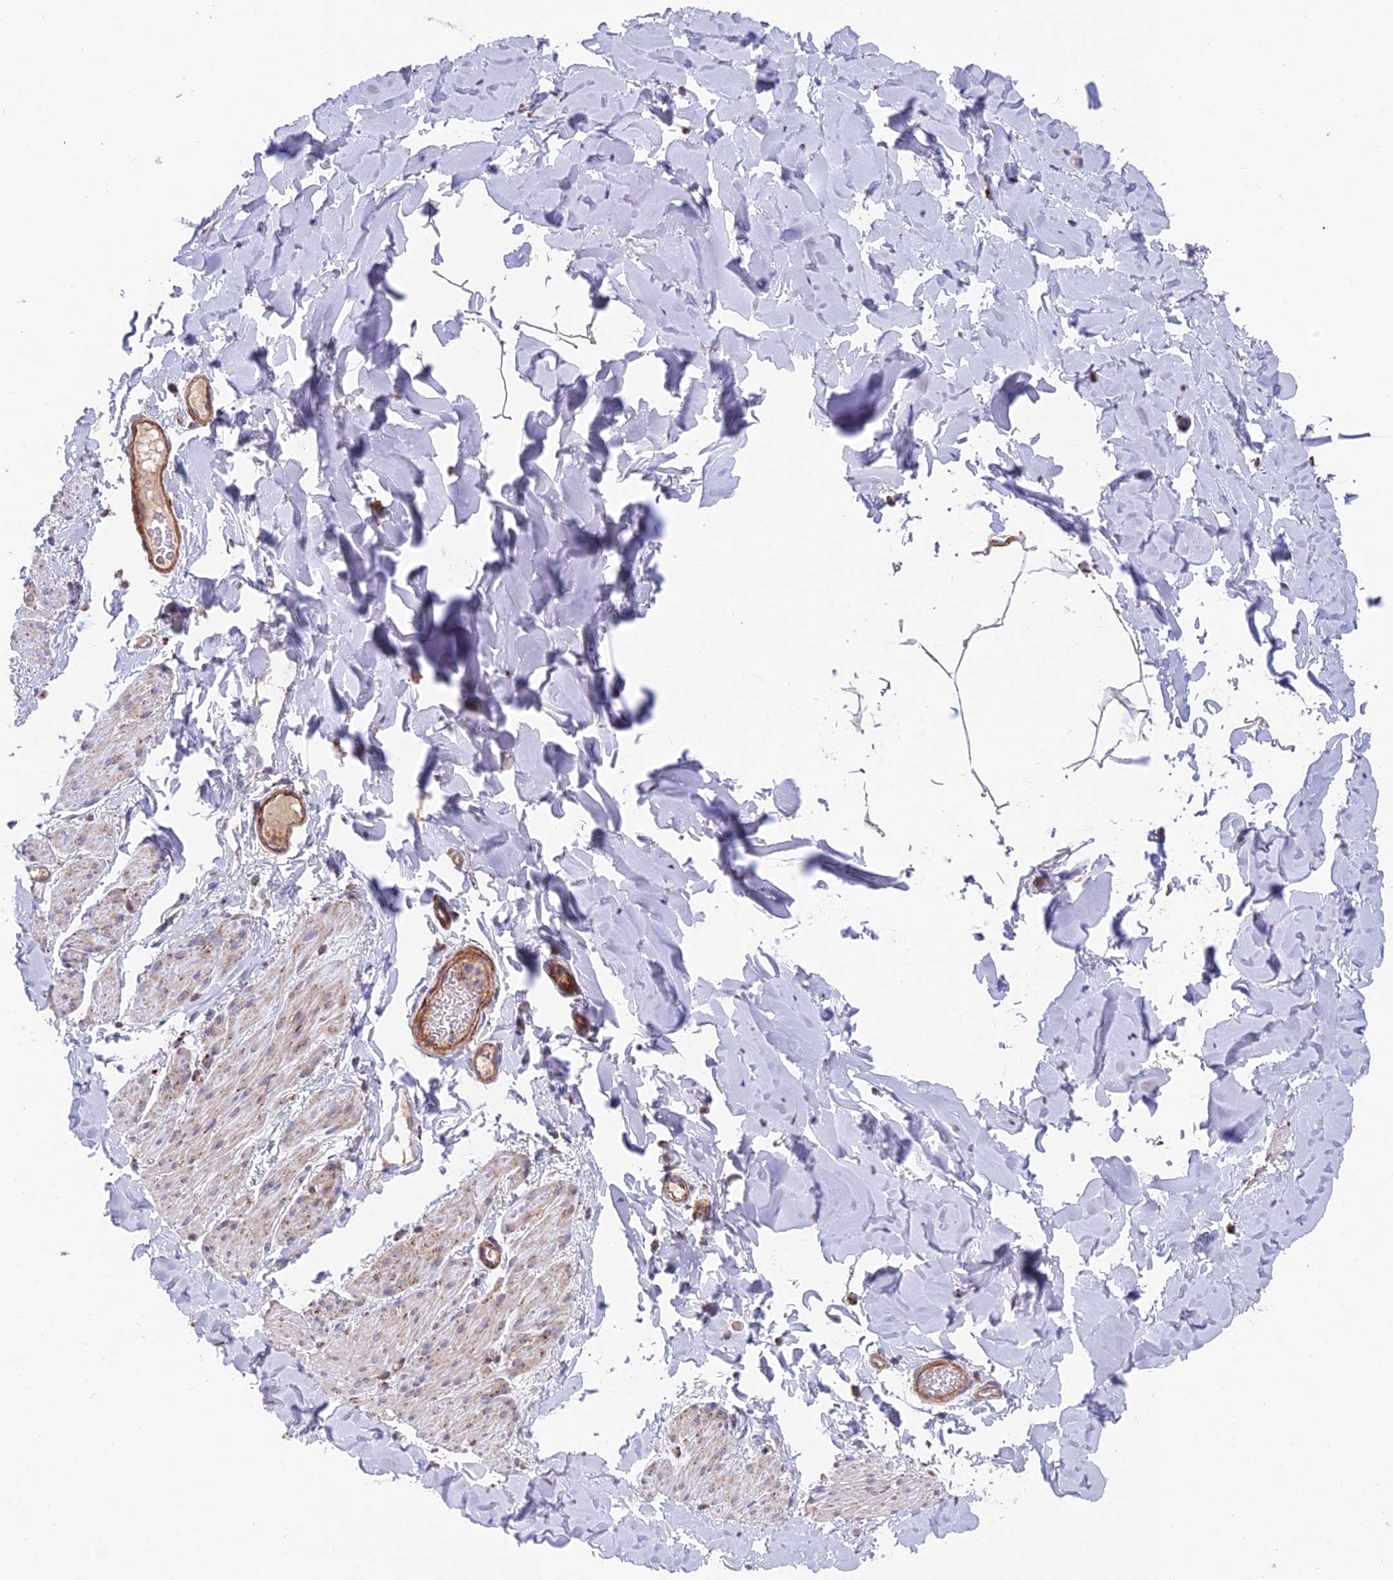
{"staining": {"intensity": "moderate", "quantity": ">75%", "location": "cytoplasmic/membranous"}, "tissue": "smooth muscle", "cell_type": "Smooth muscle cells", "image_type": "normal", "snomed": [{"axis": "morphology", "description": "Normal tissue, NOS"}, {"axis": "topography", "description": "Colon"}, {"axis": "topography", "description": "Peripheral nerve tissue"}], "caption": "This image reveals unremarkable smooth muscle stained with immunohistochemistry (IHC) to label a protein in brown. The cytoplasmic/membranous of smooth muscle cells show moderate positivity for the protein. Nuclei are counter-stained blue.", "gene": "TIGD6", "patient": {"sex": "female", "age": 61}}